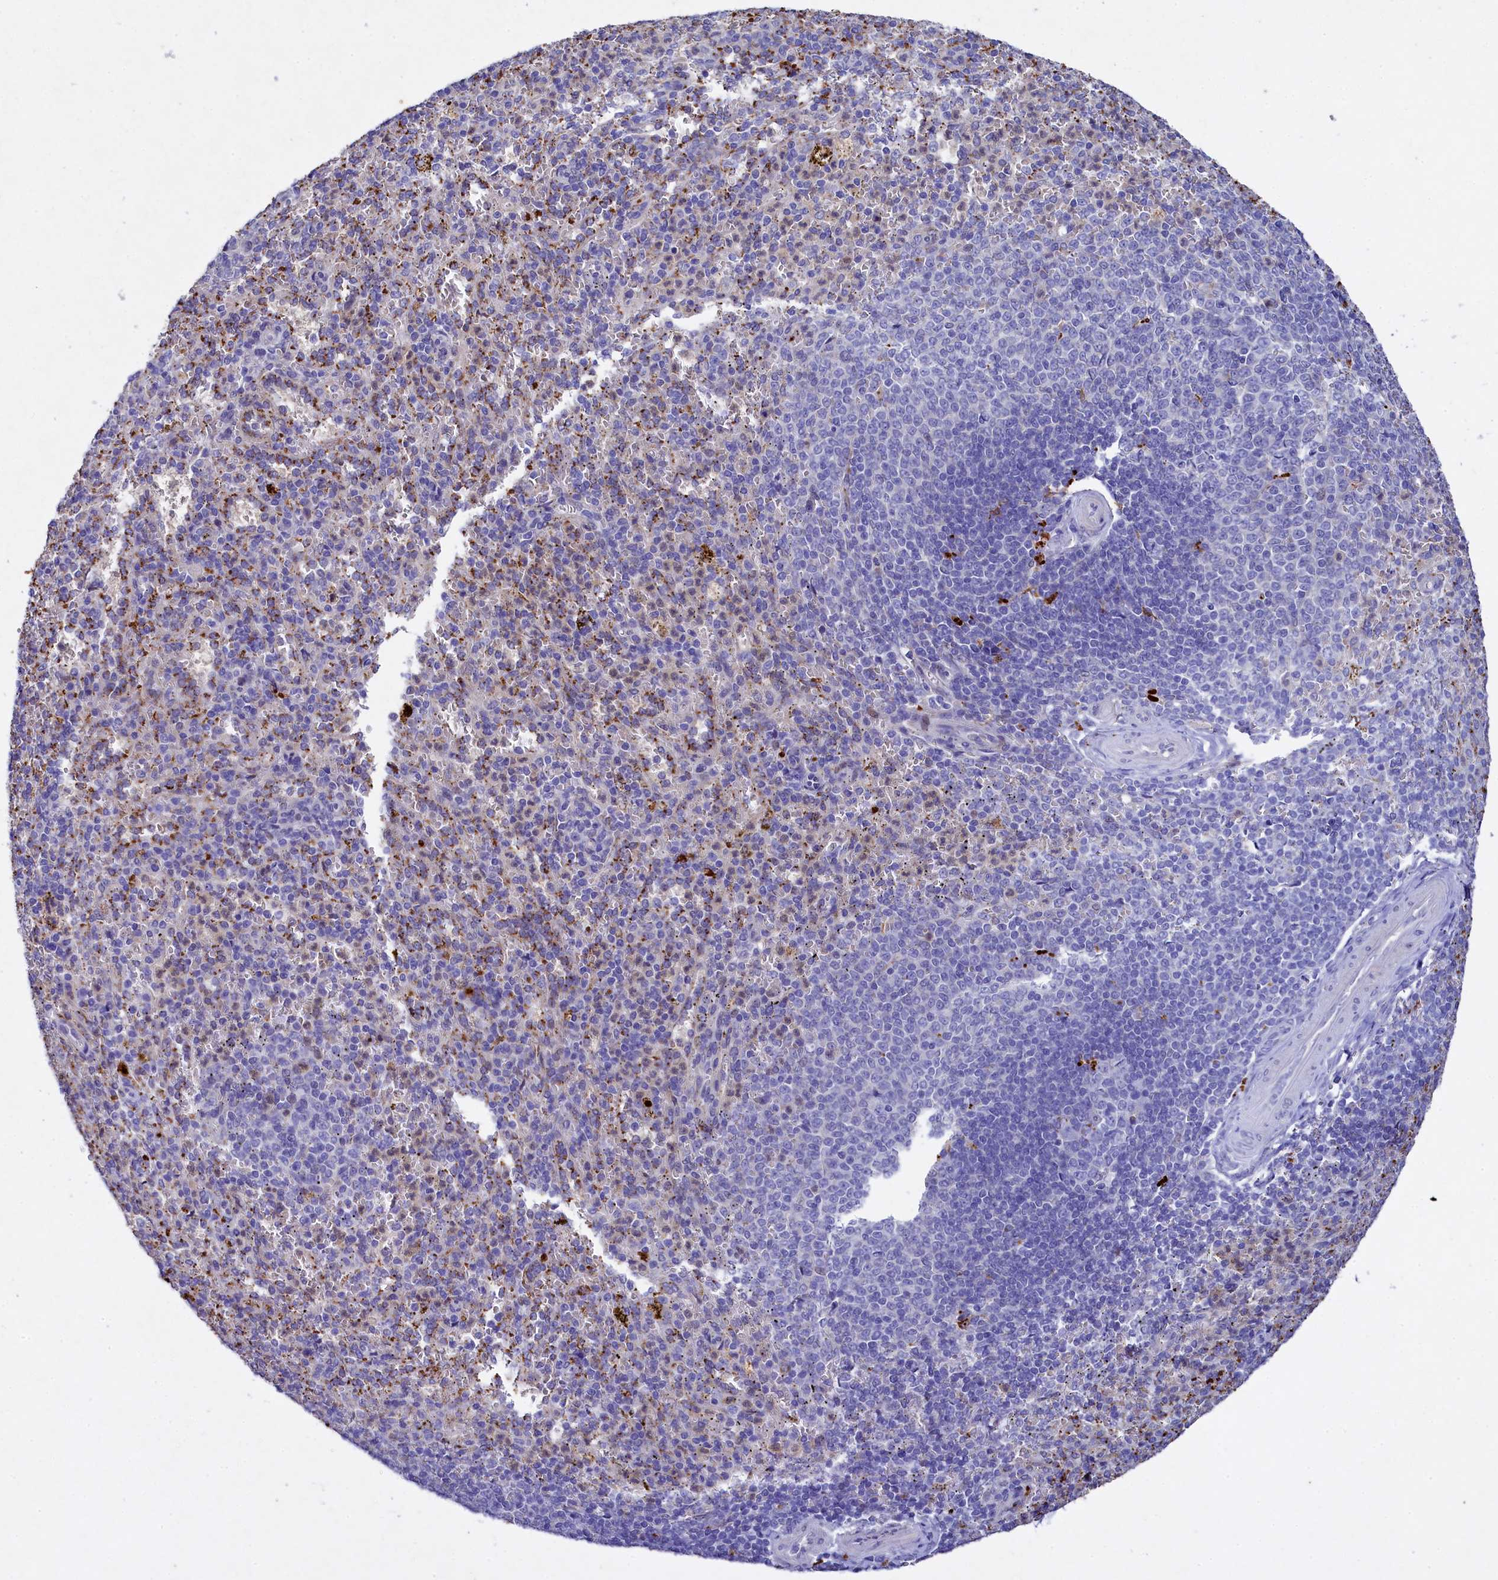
{"staining": {"intensity": "moderate", "quantity": "<25%", "location": "cytoplasmic/membranous"}, "tissue": "spleen", "cell_type": "Cells in red pulp", "image_type": "normal", "snomed": [{"axis": "morphology", "description": "Normal tissue, NOS"}, {"axis": "topography", "description": "Spleen"}], "caption": "Protein staining by immunohistochemistry shows moderate cytoplasmic/membranous staining in about <25% of cells in red pulp in benign spleen.", "gene": "TGDS", "patient": {"sex": "female", "age": 21}}